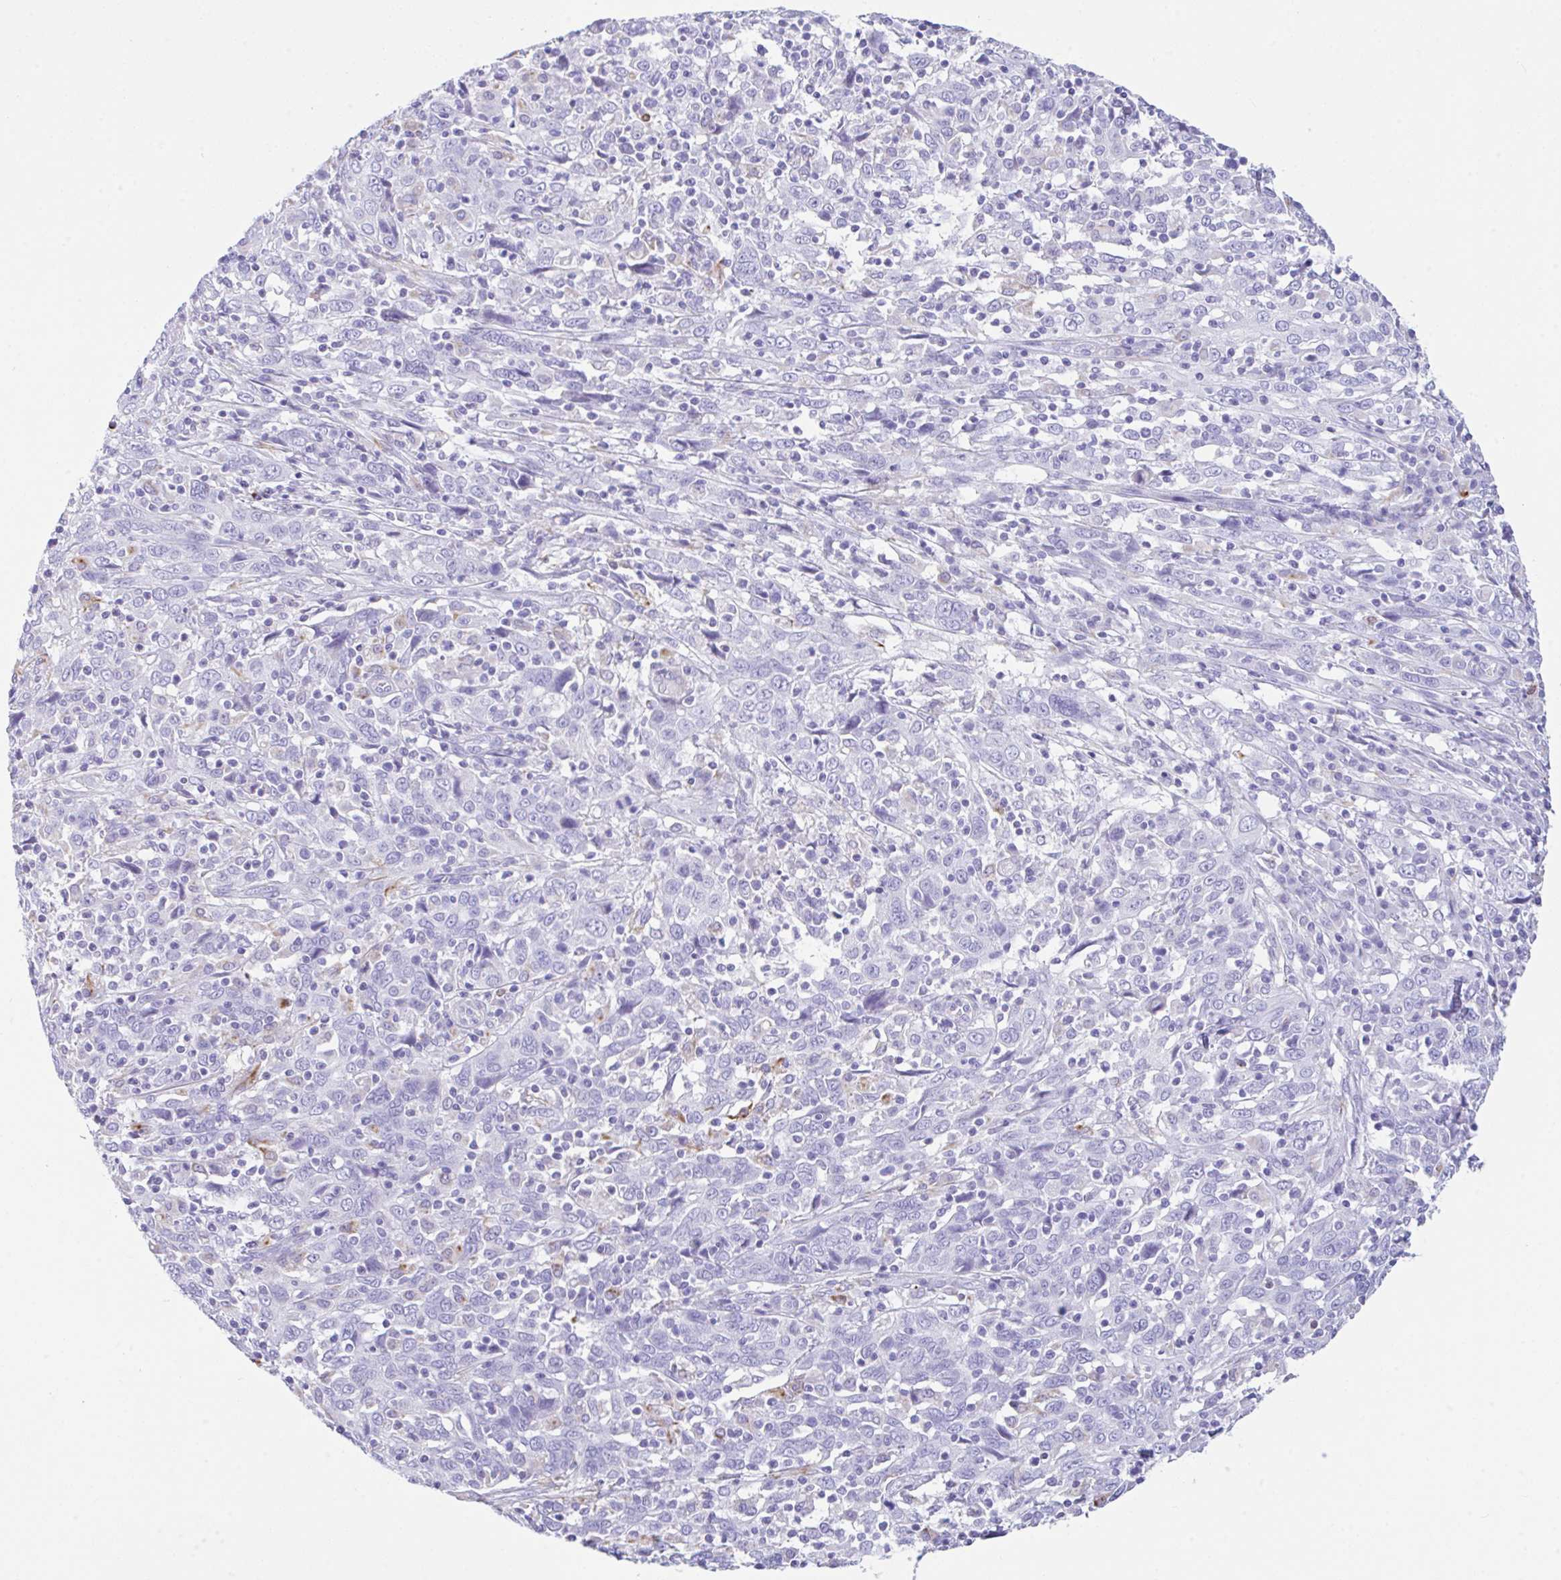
{"staining": {"intensity": "negative", "quantity": "none", "location": "none"}, "tissue": "cervical cancer", "cell_type": "Tumor cells", "image_type": "cancer", "snomed": [{"axis": "morphology", "description": "Squamous cell carcinoma, NOS"}, {"axis": "topography", "description": "Cervix"}], "caption": "Tumor cells are negative for protein expression in human cervical squamous cell carcinoma.", "gene": "NDUFAF8", "patient": {"sex": "female", "age": 46}}